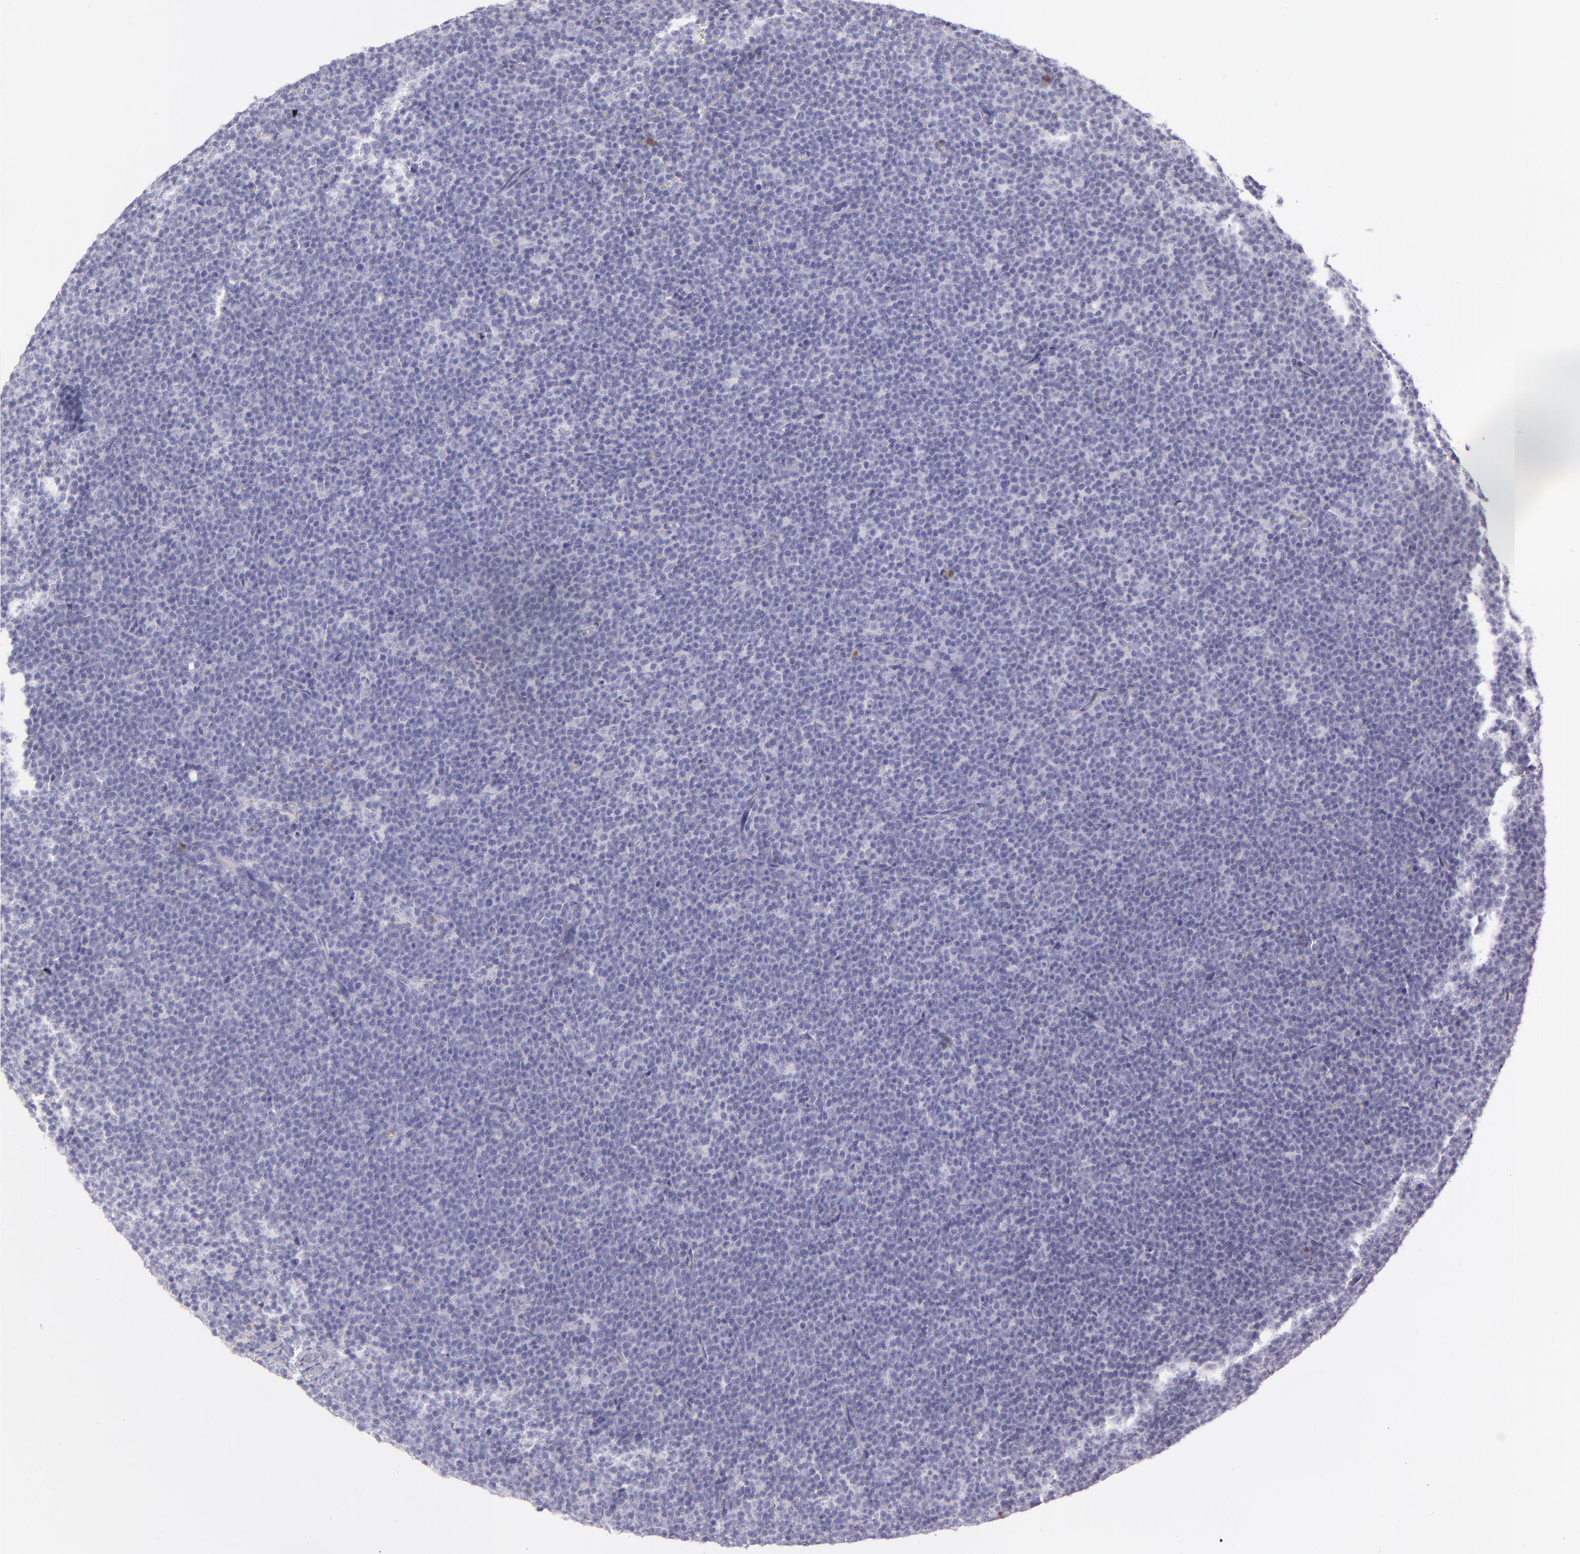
{"staining": {"intensity": "negative", "quantity": "none", "location": "none"}, "tissue": "lymphoma", "cell_type": "Tumor cells", "image_type": "cancer", "snomed": [{"axis": "morphology", "description": "Malignant lymphoma, non-Hodgkin's type, High grade"}, {"axis": "topography", "description": "Lymph node"}], "caption": "The immunohistochemistry micrograph has no significant staining in tumor cells of malignant lymphoma, non-Hodgkin's type (high-grade) tissue.", "gene": "CEACAM1", "patient": {"sex": "female", "age": 58}}